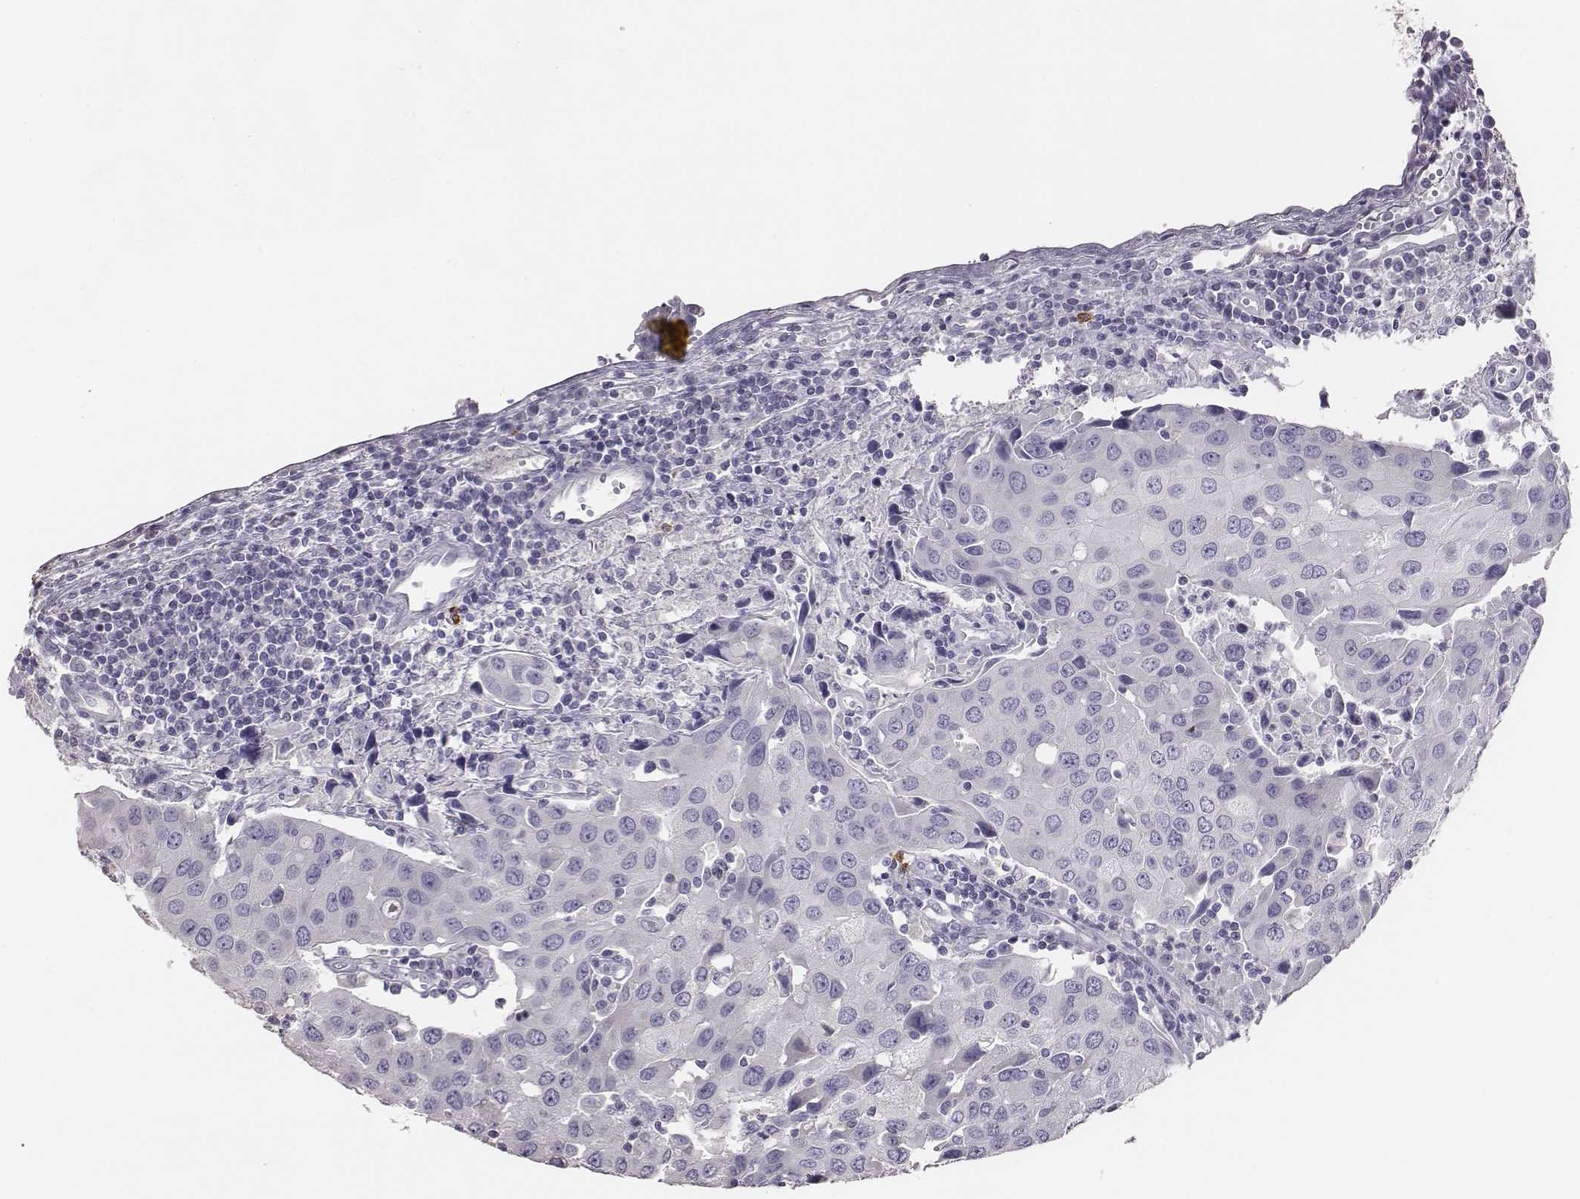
{"staining": {"intensity": "negative", "quantity": "none", "location": "none"}, "tissue": "urothelial cancer", "cell_type": "Tumor cells", "image_type": "cancer", "snomed": [{"axis": "morphology", "description": "Urothelial carcinoma, High grade"}, {"axis": "topography", "description": "Urinary bladder"}], "caption": "A high-resolution micrograph shows immunohistochemistry staining of urothelial carcinoma (high-grade), which exhibits no significant expression in tumor cells. (Immunohistochemistry, brightfield microscopy, high magnification).", "gene": "P2RY10", "patient": {"sex": "female", "age": 85}}